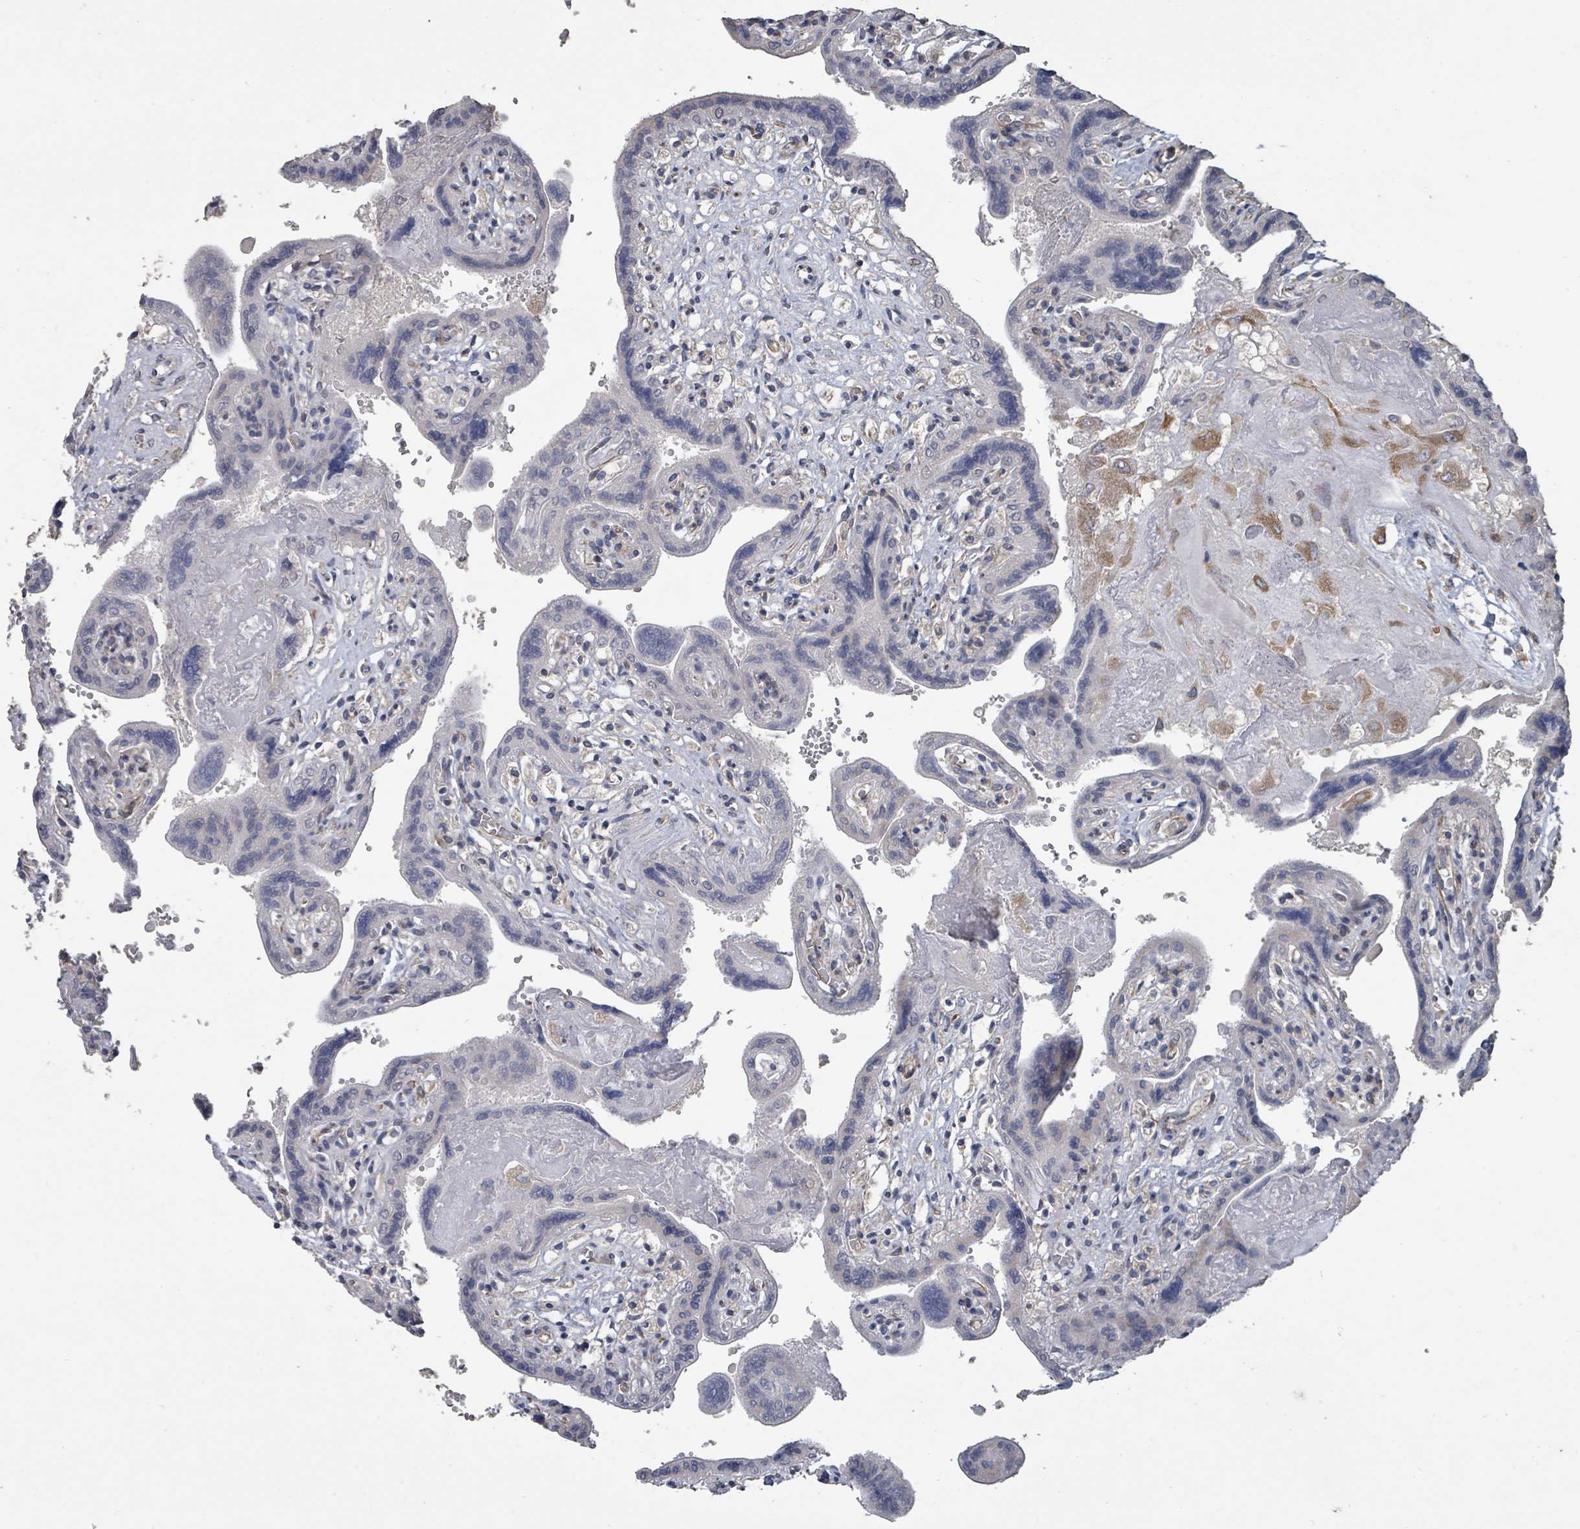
{"staining": {"intensity": "moderate", "quantity": "<25%", "location": "cytoplasmic/membranous"}, "tissue": "placenta", "cell_type": "Decidual cells", "image_type": "normal", "snomed": [{"axis": "morphology", "description": "Normal tissue, NOS"}, {"axis": "topography", "description": "Placenta"}], "caption": "This histopathology image exhibits immunohistochemistry staining of normal human placenta, with low moderate cytoplasmic/membranous staining in approximately <25% of decidual cells.", "gene": "SLC9A7", "patient": {"sex": "female", "age": 37}}